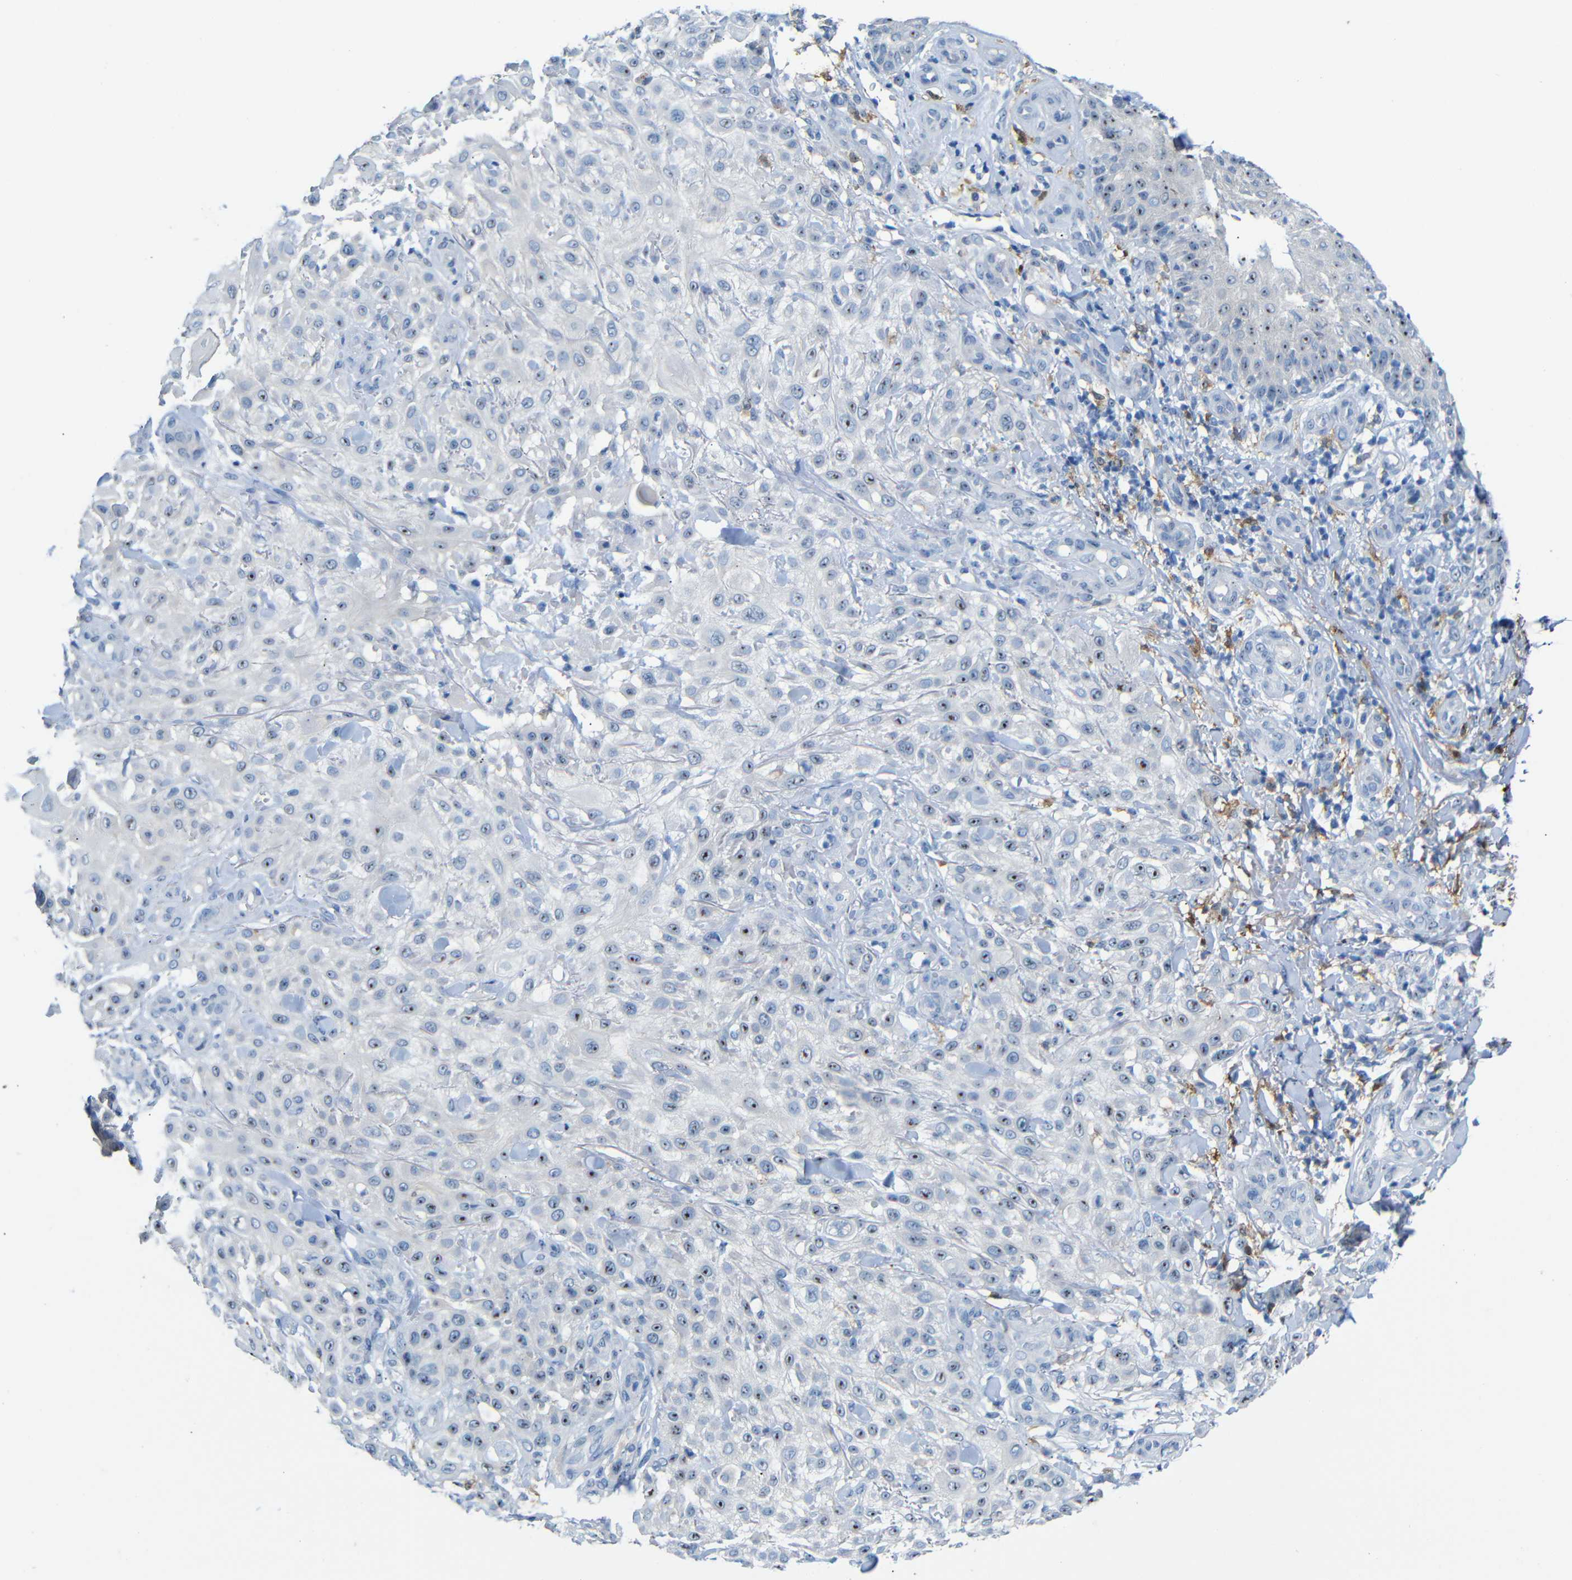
{"staining": {"intensity": "moderate", "quantity": "25%-75%", "location": "nuclear"}, "tissue": "skin cancer", "cell_type": "Tumor cells", "image_type": "cancer", "snomed": [{"axis": "morphology", "description": "Squamous cell carcinoma, NOS"}, {"axis": "topography", "description": "Skin"}], "caption": "Protein analysis of skin cancer tissue displays moderate nuclear expression in approximately 25%-75% of tumor cells.", "gene": "C1orf210", "patient": {"sex": "female", "age": 42}}